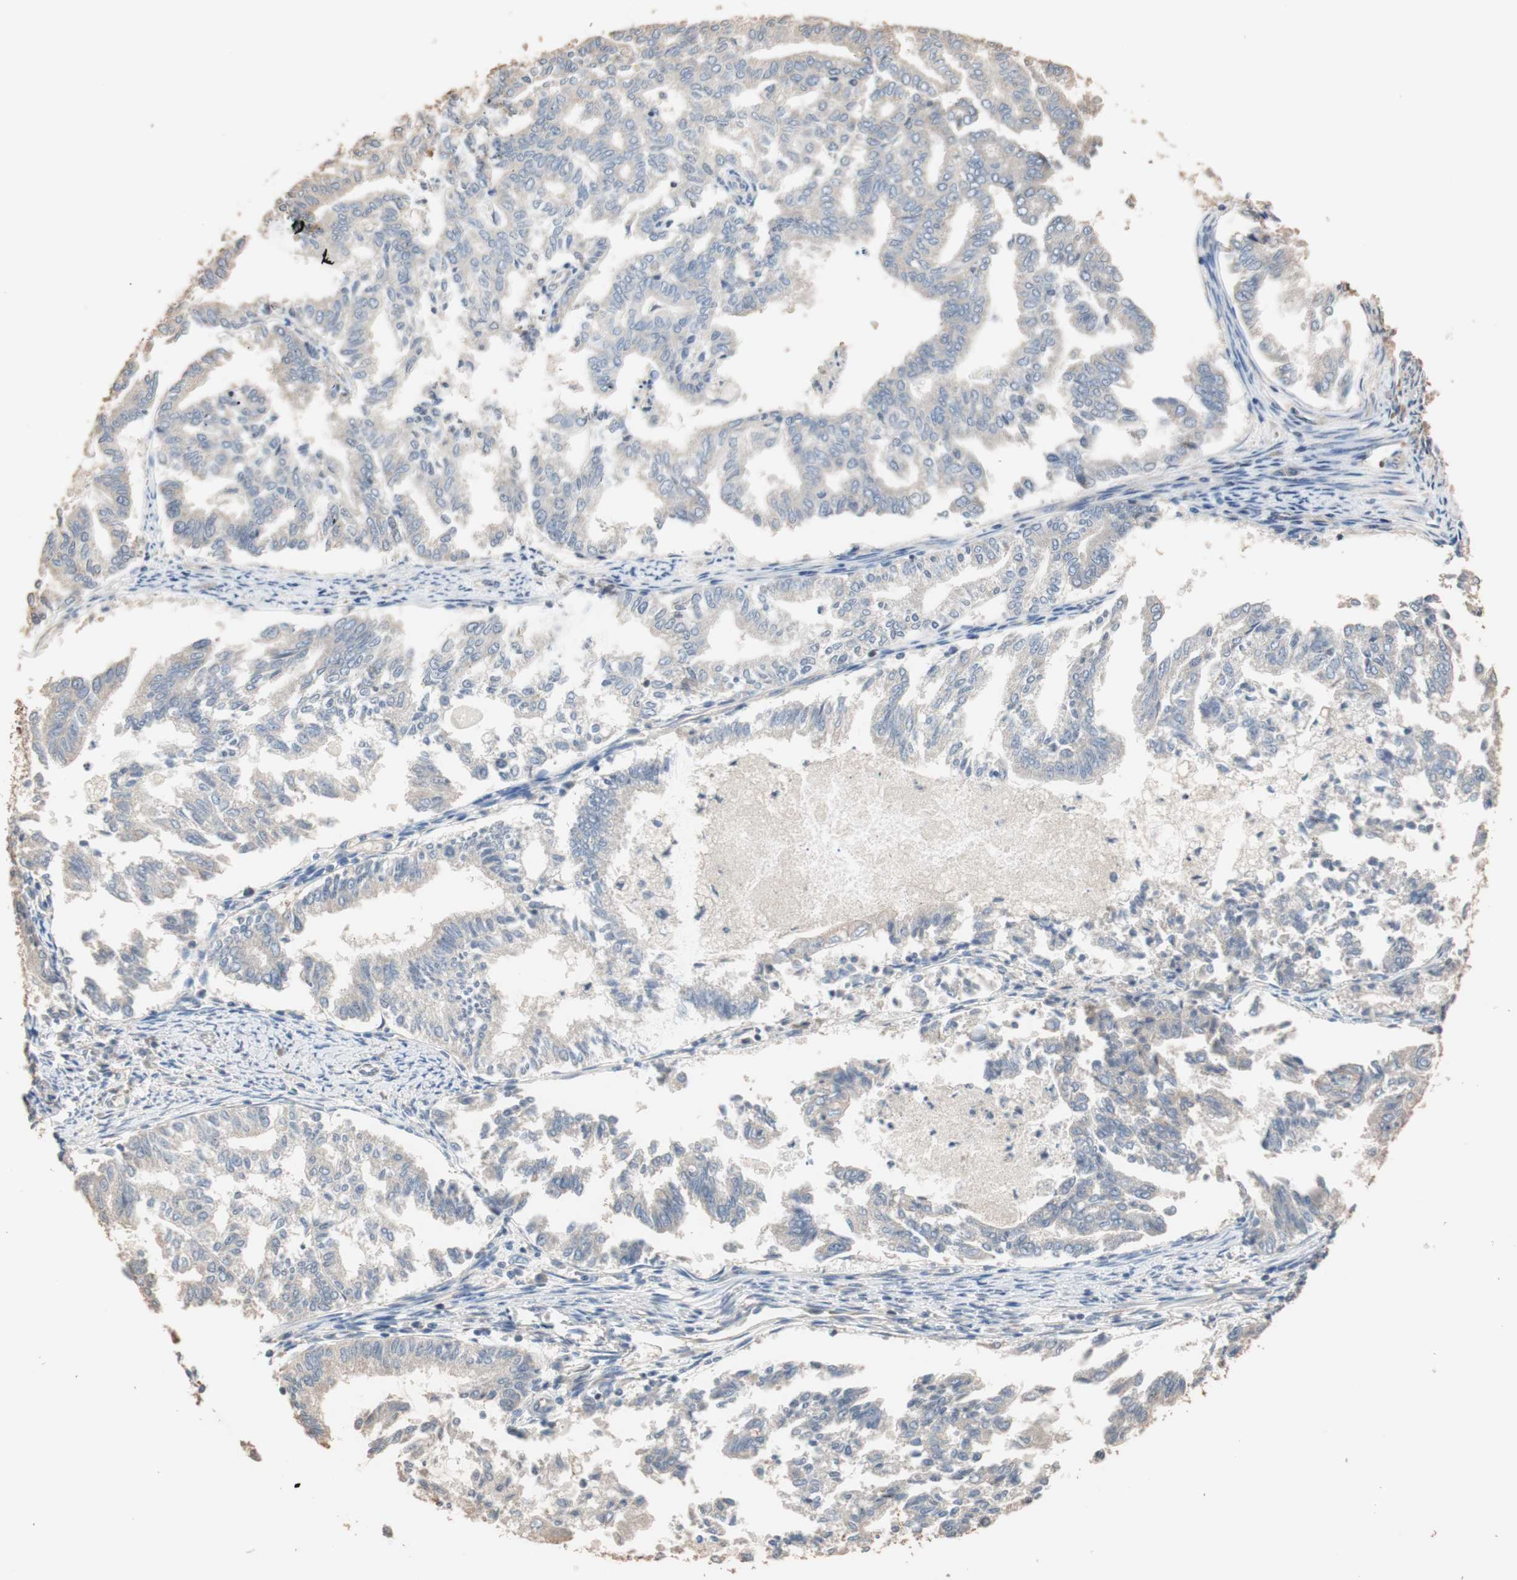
{"staining": {"intensity": "negative", "quantity": "none", "location": "none"}, "tissue": "endometrial cancer", "cell_type": "Tumor cells", "image_type": "cancer", "snomed": [{"axis": "morphology", "description": "Adenocarcinoma, NOS"}, {"axis": "topography", "description": "Endometrium"}], "caption": "IHC of human endometrial cancer demonstrates no staining in tumor cells. (Immunohistochemistry, brightfield microscopy, high magnification).", "gene": "TUBB", "patient": {"sex": "female", "age": 79}}